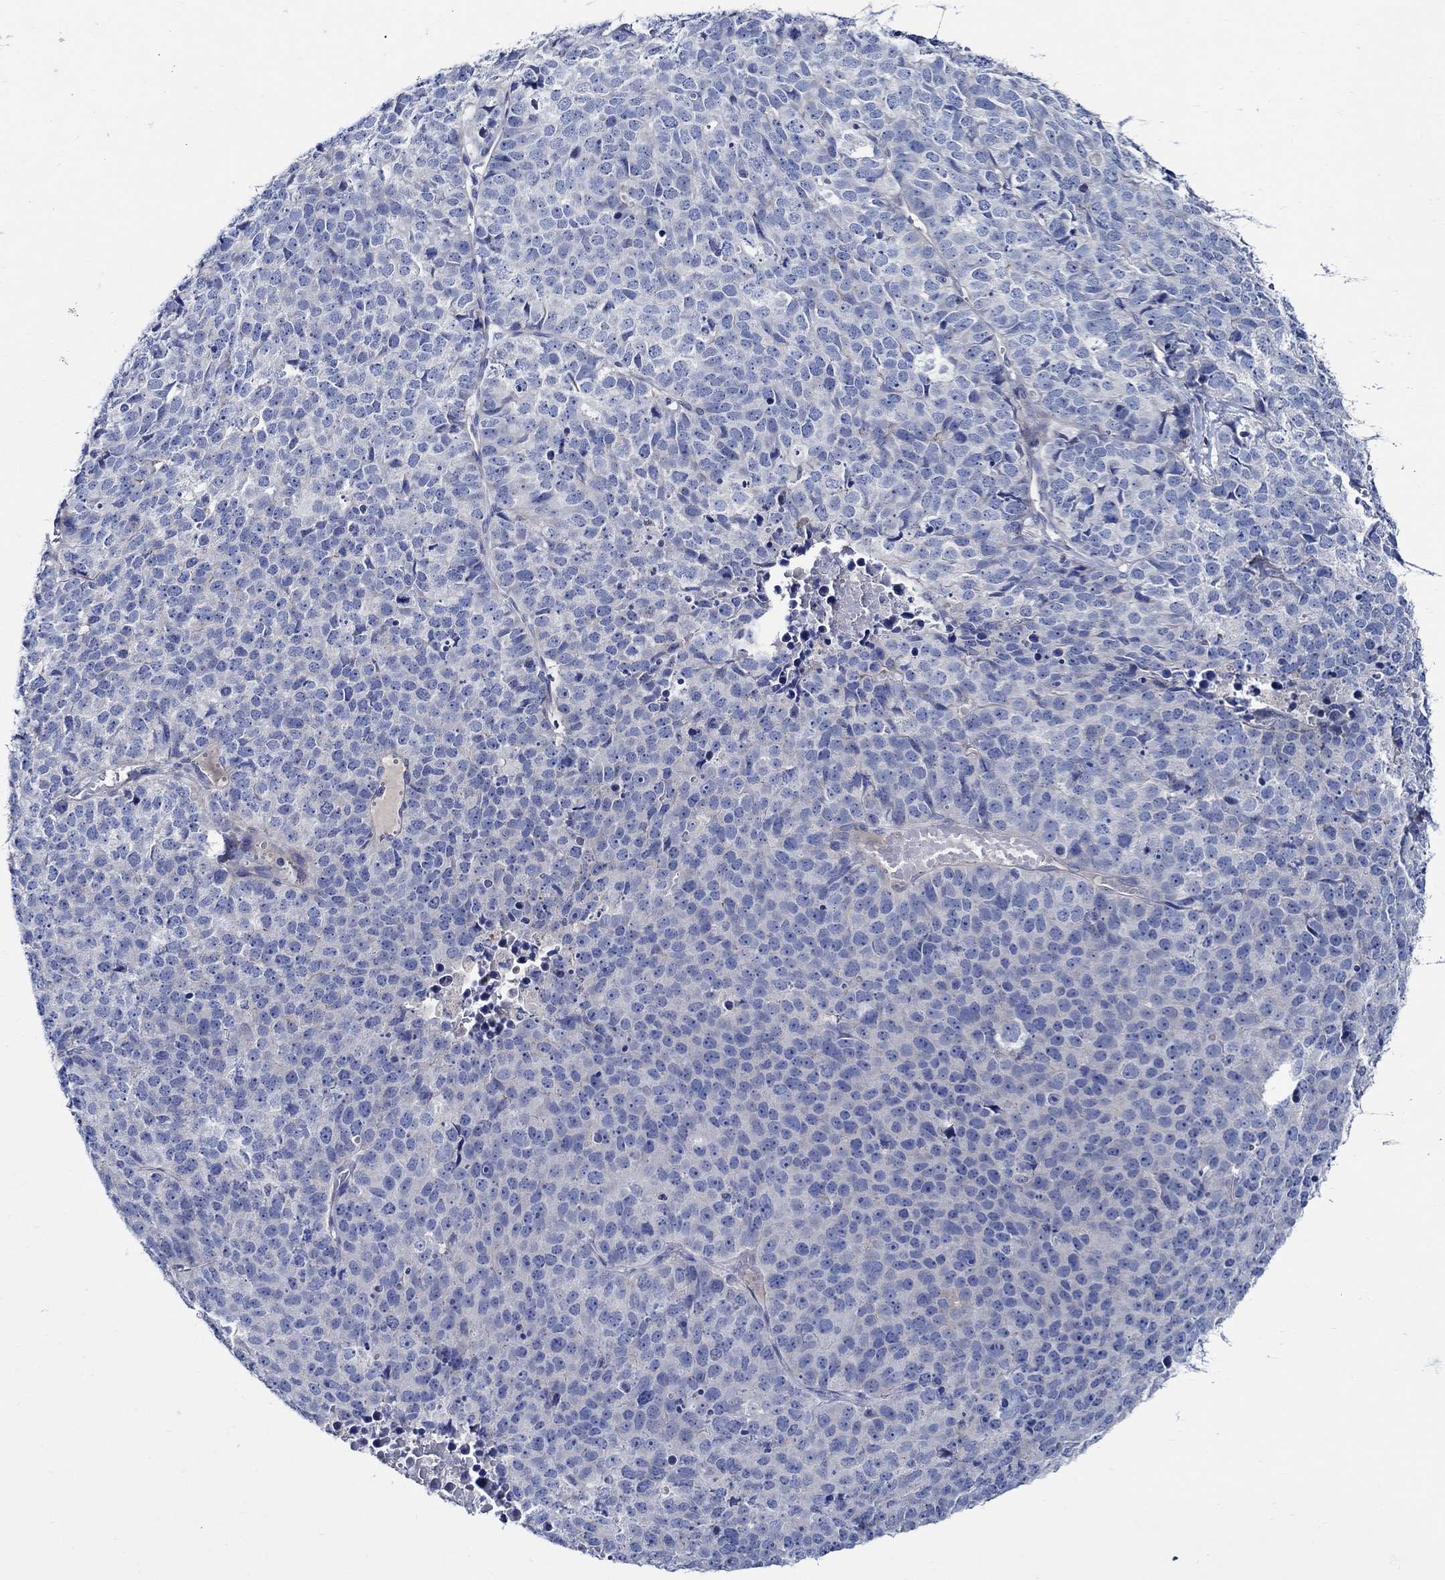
{"staining": {"intensity": "negative", "quantity": "none", "location": "none"}, "tissue": "stomach cancer", "cell_type": "Tumor cells", "image_type": "cancer", "snomed": [{"axis": "morphology", "description": "Adenocarcinoma, NOS"}, {"axis": "topography", "description": "Stomach"}], "caption": "A photomicrograph of stomach adenocarcinoma stained for a protein reveals no brown staining in tumor cells. Brightfield microscopy of immunohistochemistry (IHC) stained with DAB (brown) and hematoxylin (blue), captured at high magnification.", "gene": "SKOR1", "patient": {"sex": "male", "age": 69}}